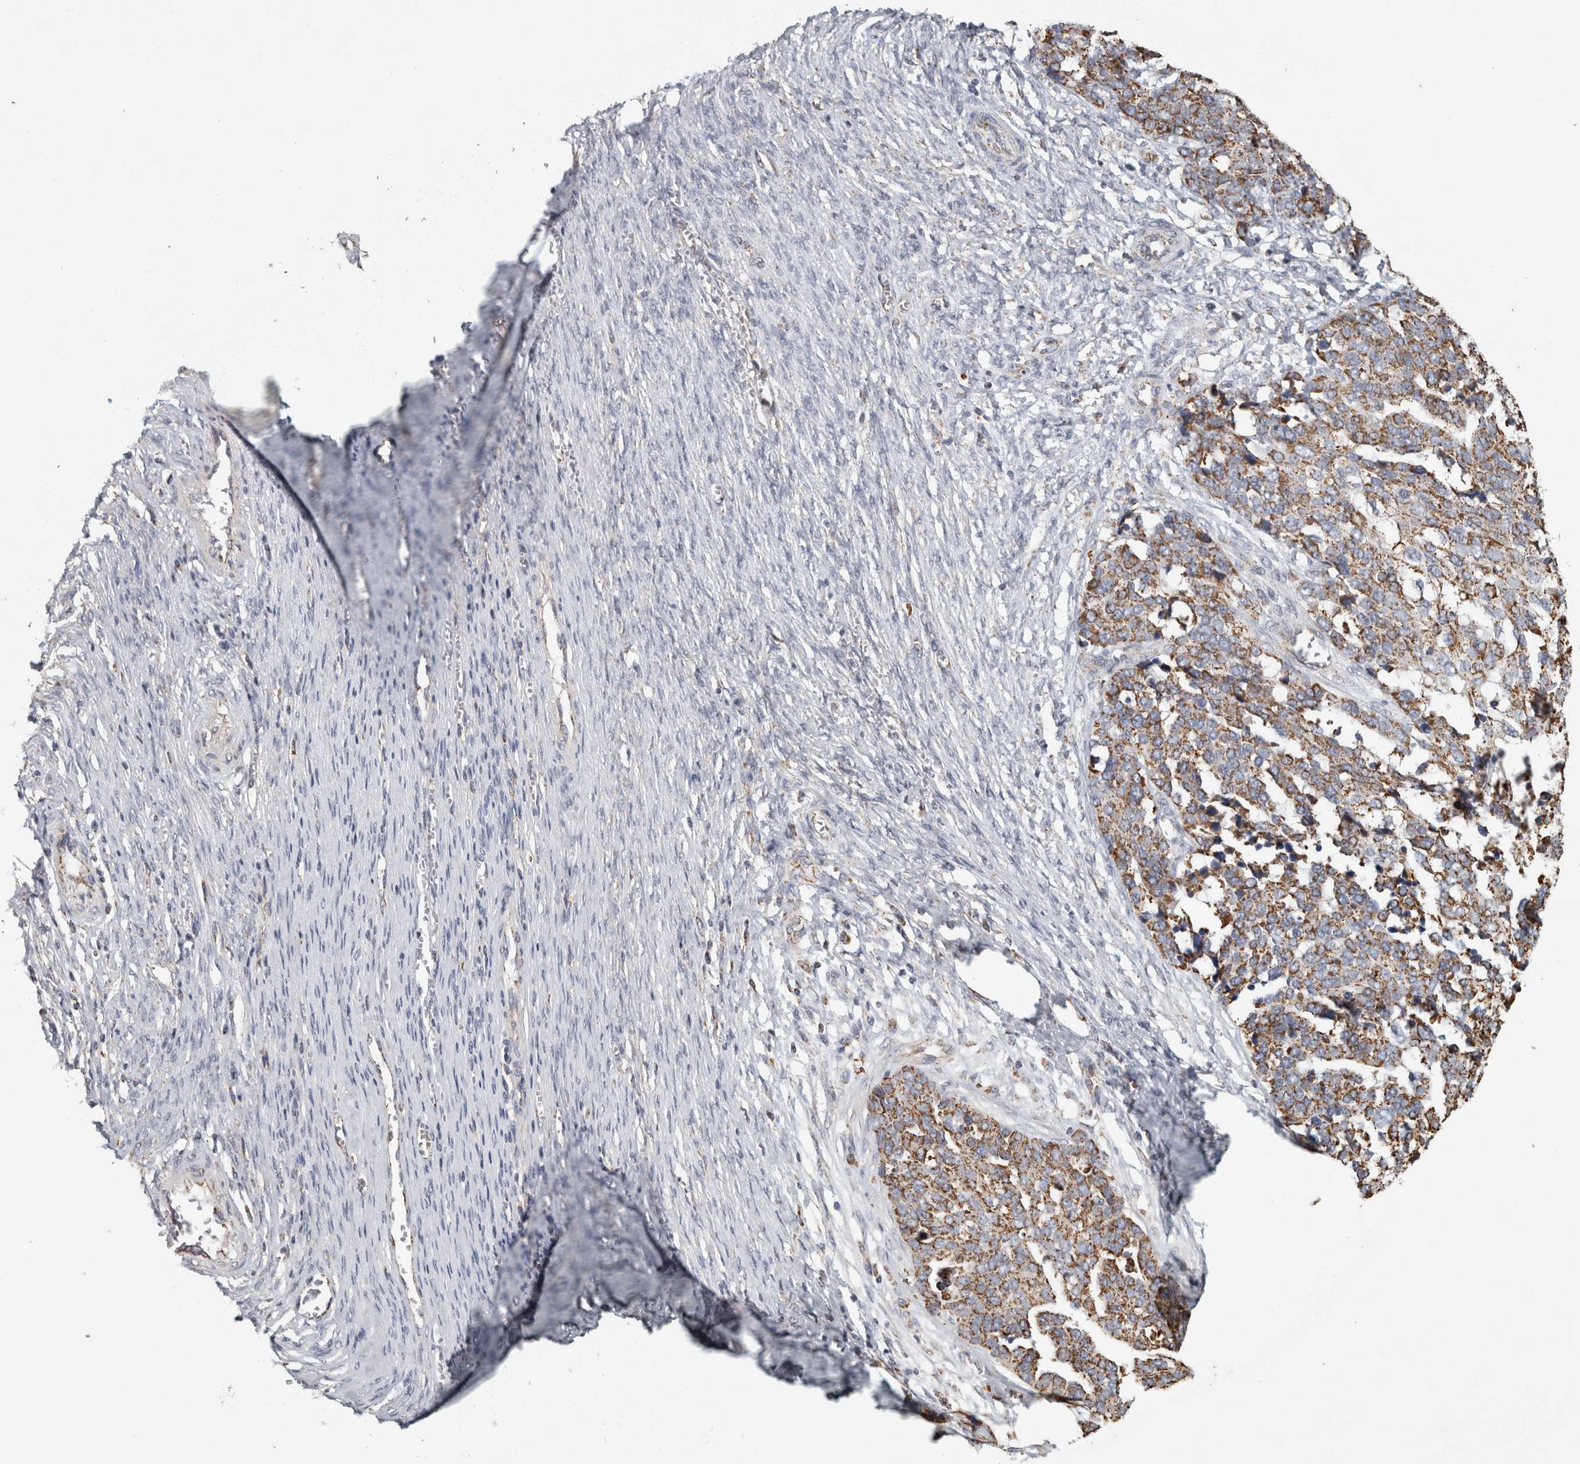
{"staining": {"intensity": "moderate", "quantity": ">75%", "location": "cytoplasmic/membranous"}, "tissue": "ovarian cancer", "cell_type": "Tumor cells", "image_type": "cancer", "snomed": [{"axis": "morphology", "description": "Cystadenocarcinoma, serous, NOS"}, {"axis": "topography", "description": "Ovary"}], "caption": "Protein staining reveals moderate cytoplasmic/membranous staining in about >75% of tumor cells in ovarian cancer.", "gene": "ST8SIA1", "patient": {"sex": "female", "age": 44}}